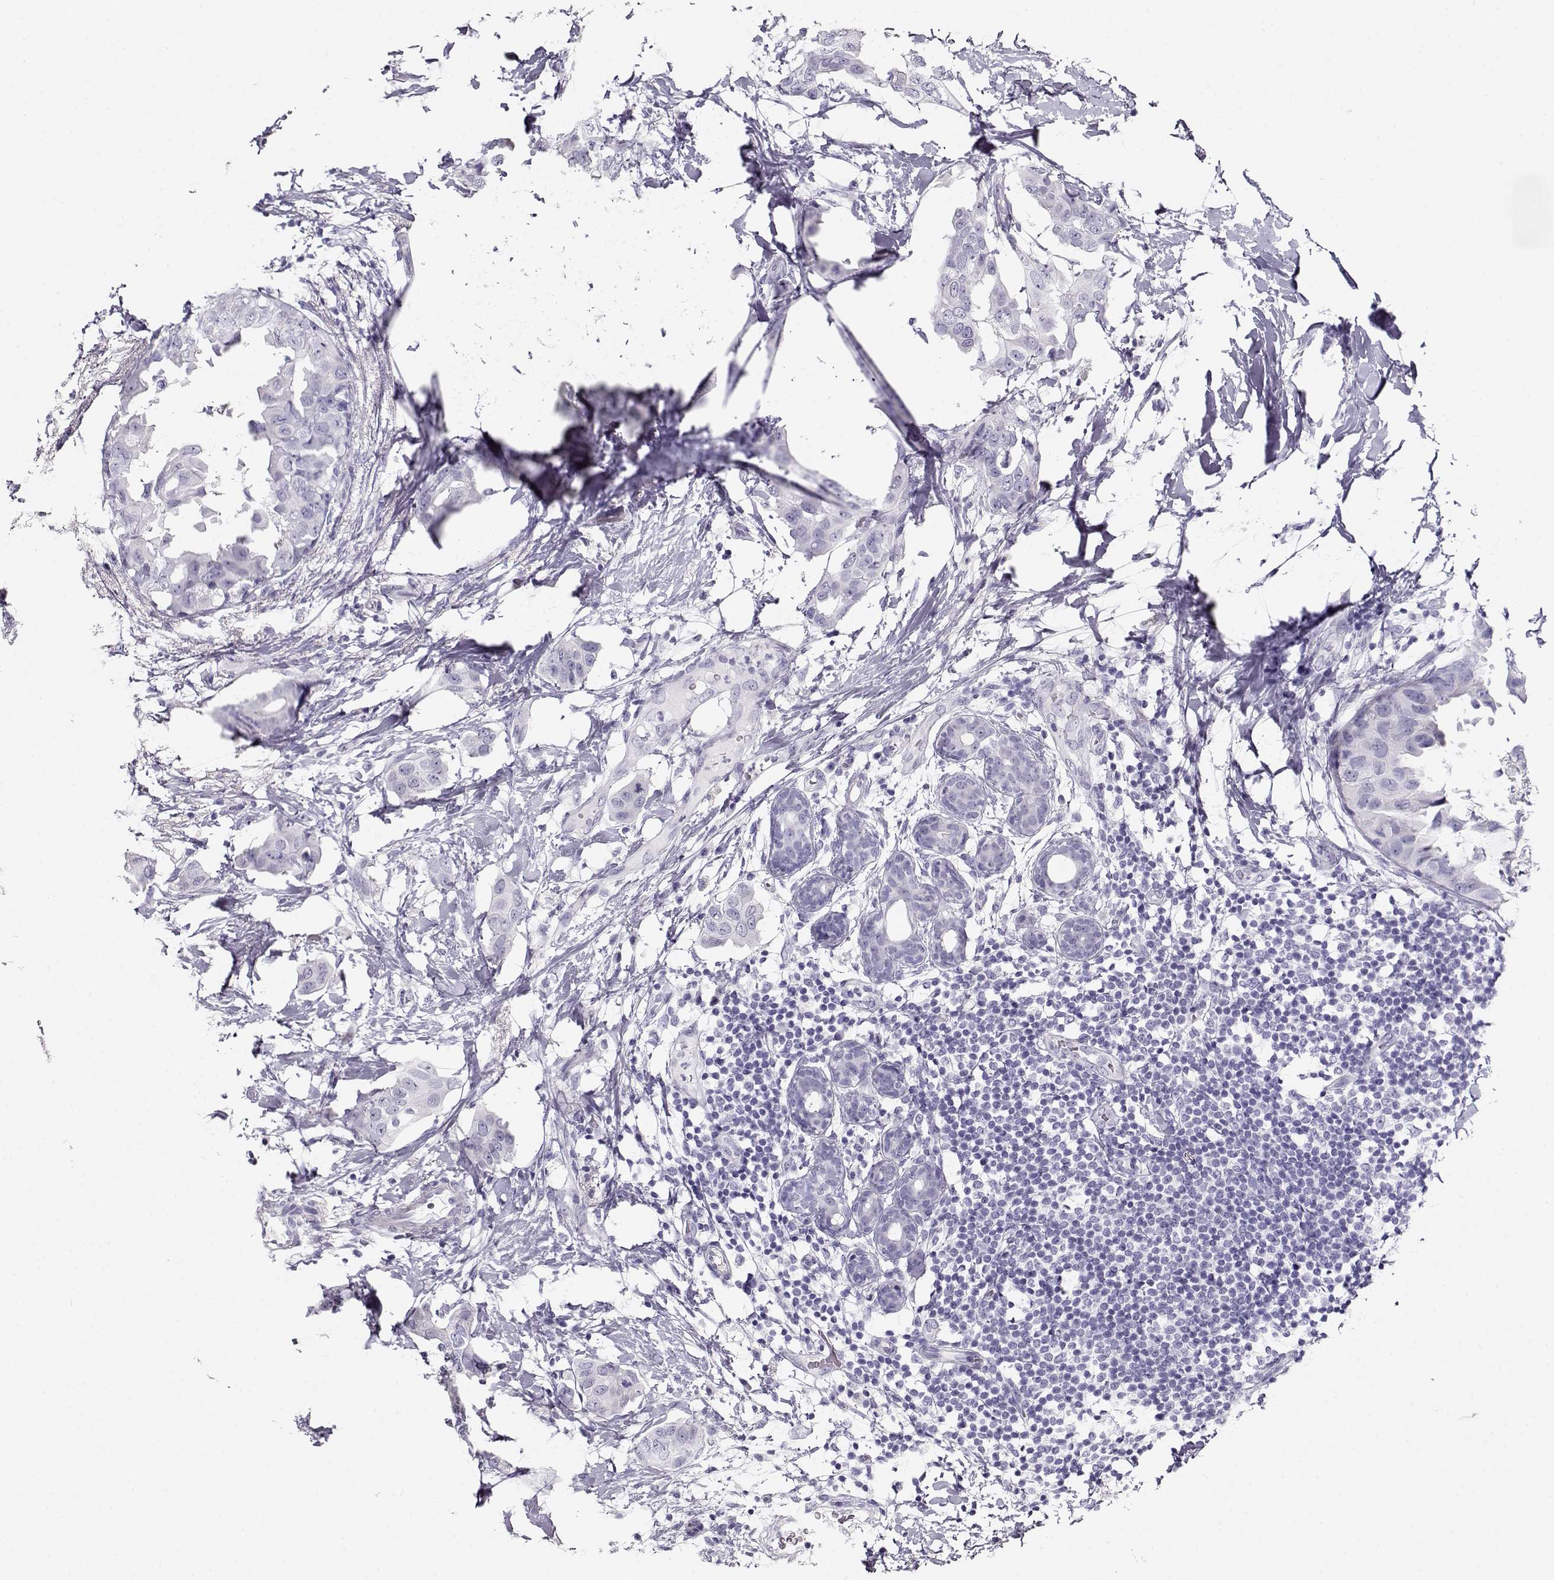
{"staining": {"intensity": "negative", "quantity": "none", "location": "none"}, "tissue": "breast cancer", "cell_type": "Tumor cells", "image_type": "cancer", "snomed": [{"axis": "morphology", "description": "Normal tissue, NOS"}, {"axis": "morphology", "description": "Duct carcinoma"}, {"axis": "topography", "description": "Breast"}], "caption": "DAB immunohistochemical staining of intraductal carcinoma (breast) displays no significant staining in tumor cells.", "gene": "ACTN2", "patient": {"sex": "female", "age": 40}}